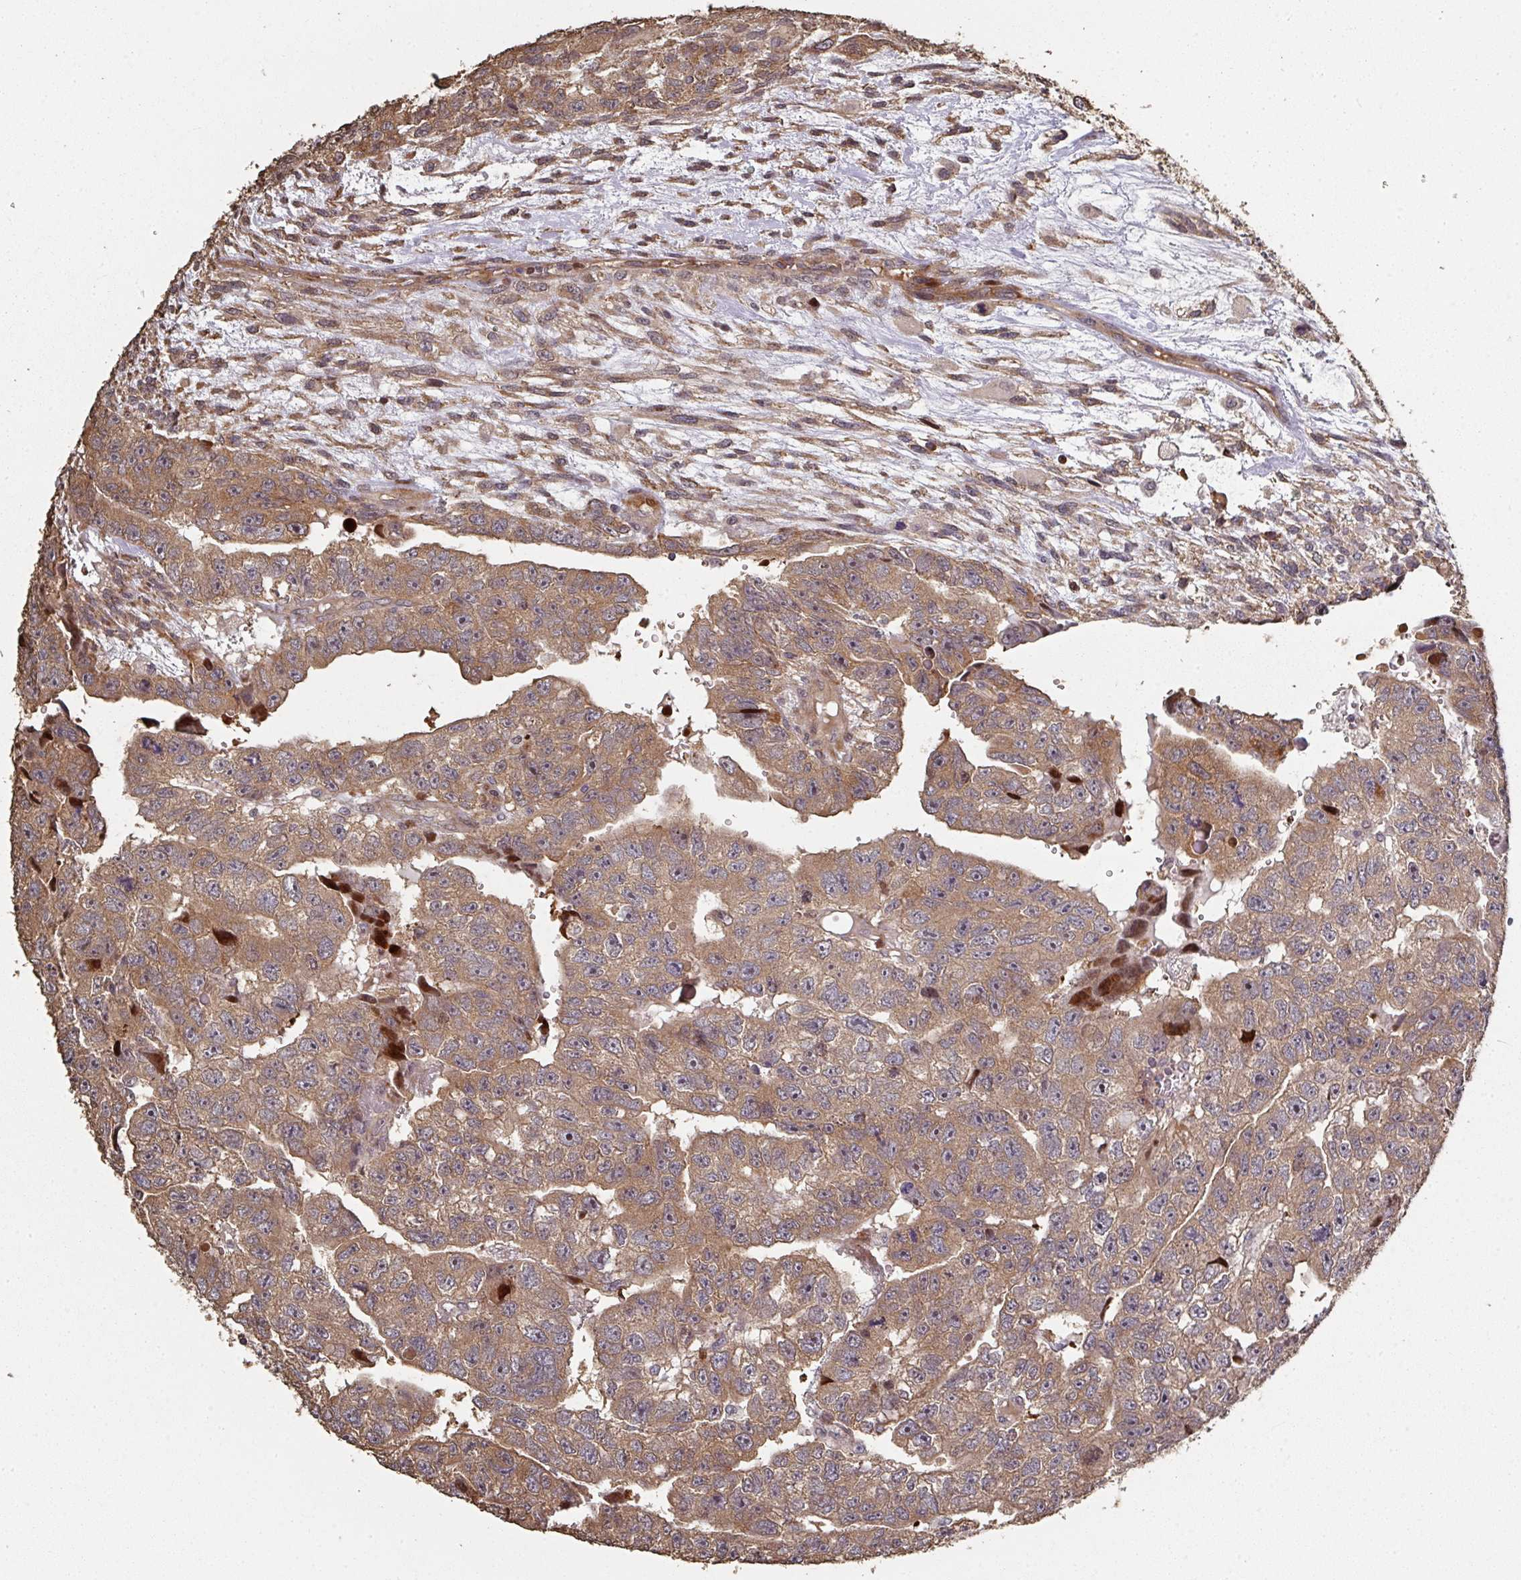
{"staining": {"intensity": "moderate", "quantity": ">75%", "location": "cytoplasmic/membranous"}, "tissue": "testis cancer", "cell_type": "Tumor cells", "image_type": "cancer", "snomed": [{"axis": "morphology", "description": "Carcinoma, Embryonal, NOS"}, {"axis": "topography", "description": "Testis"}], "caption": "Immunohistochemistry (IHC) photomicrograph of testis embryonal carcinoma stained for a protein (brown), which exhibits medium levels of moderate cytoplasmic/membranous staining in approximately >75% of tumor cells.", "gene": "CA7", "patient": {"sex": "male", "age": 20}}